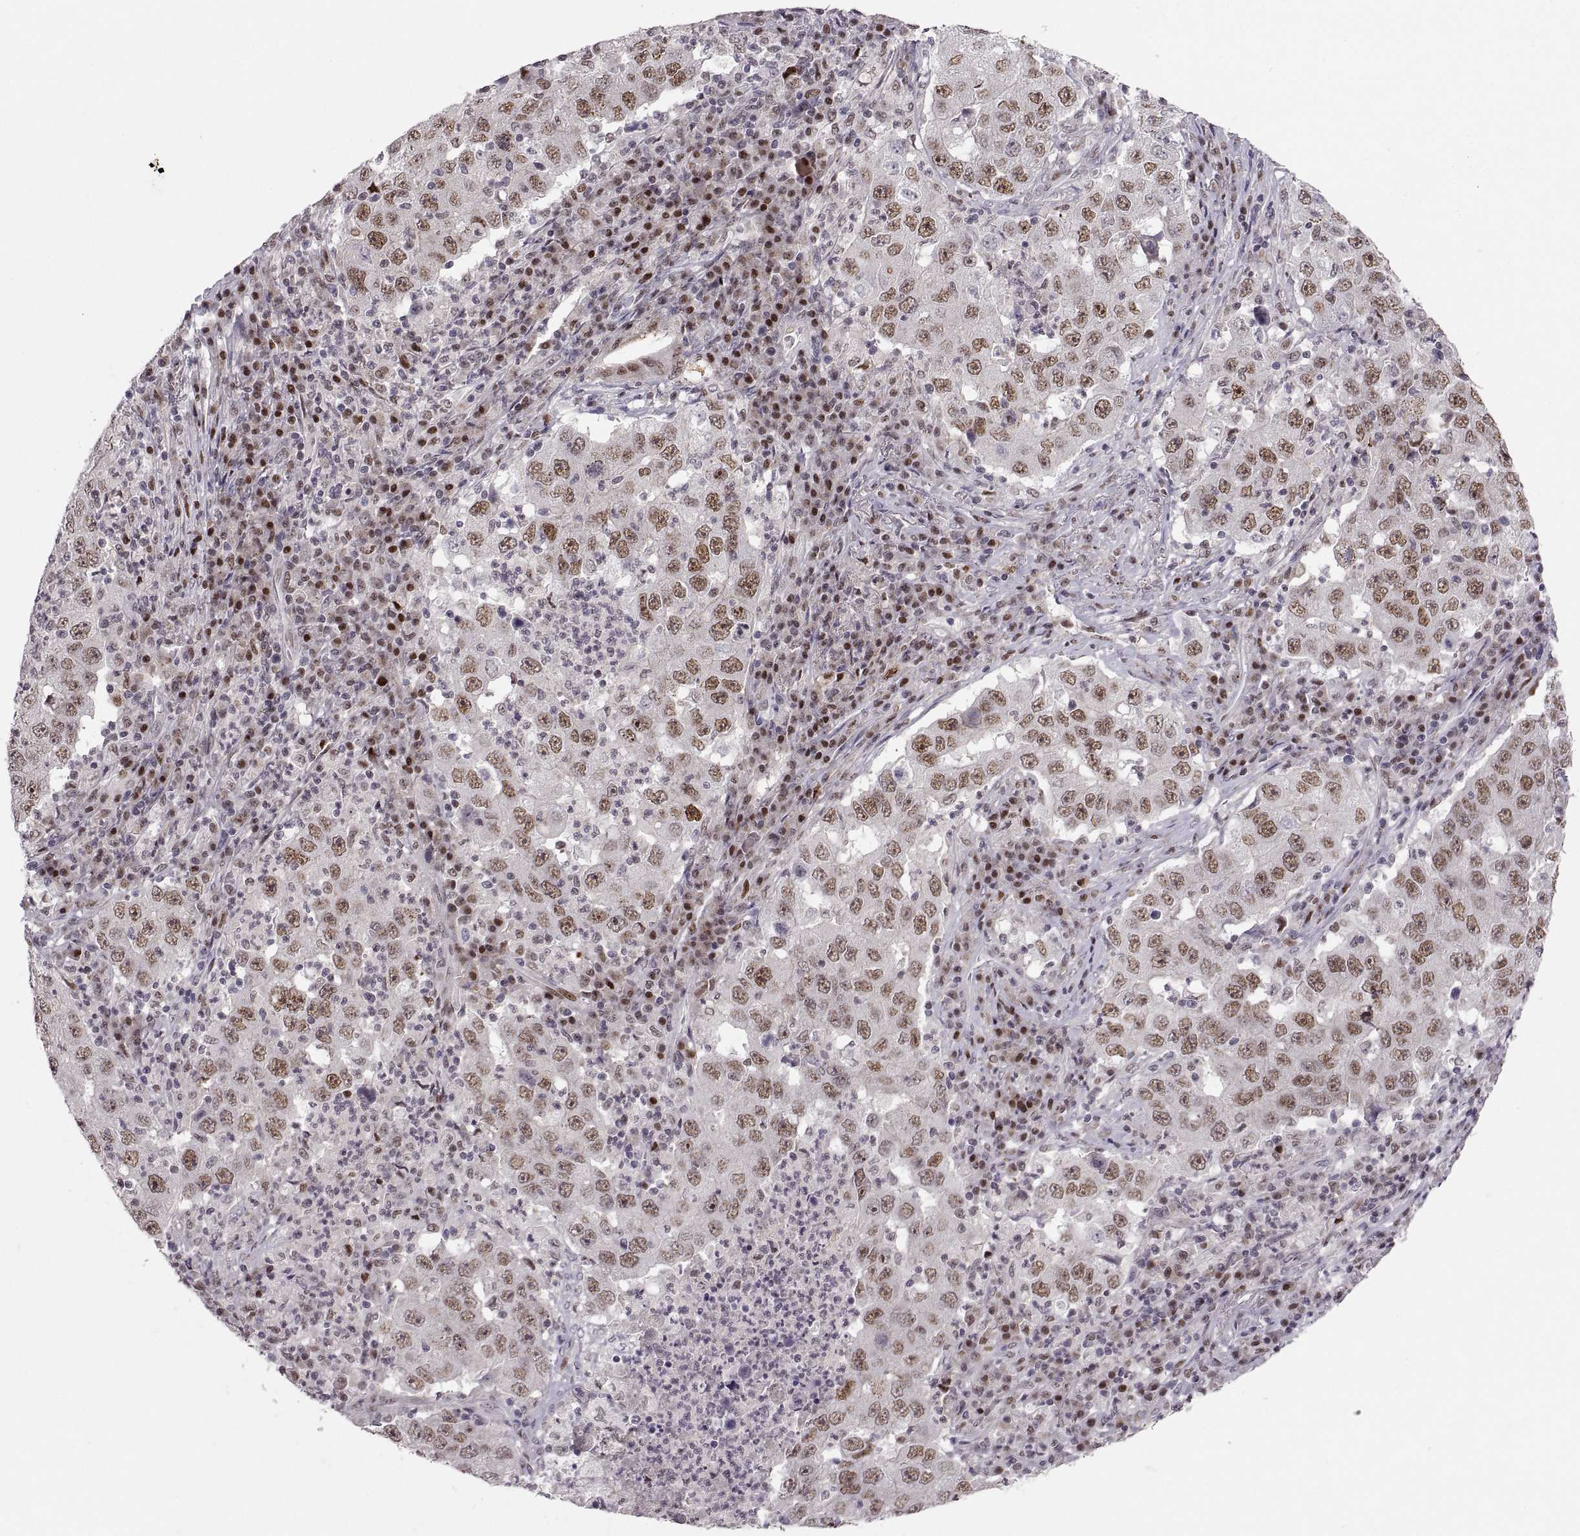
{"staining": {"intensity": "moderate", "quantity": ">75%", "location": "nuclear"}, "tissue": "lung cancer", "cell_type": "Tumor cells", "image_type": "cancer", "snomed": [{"axis": "morphology", "description": "Adenocarcinoma, NOS"}, {"axis": "topography", "description": "Lung"}], "caption": "This is an image of IHC staining of lung cancer, which shows moderate positivity in the nuclear of tumor cells.", "gene": "SNAI1", "patient": {"sex": "male", "age": 73}}